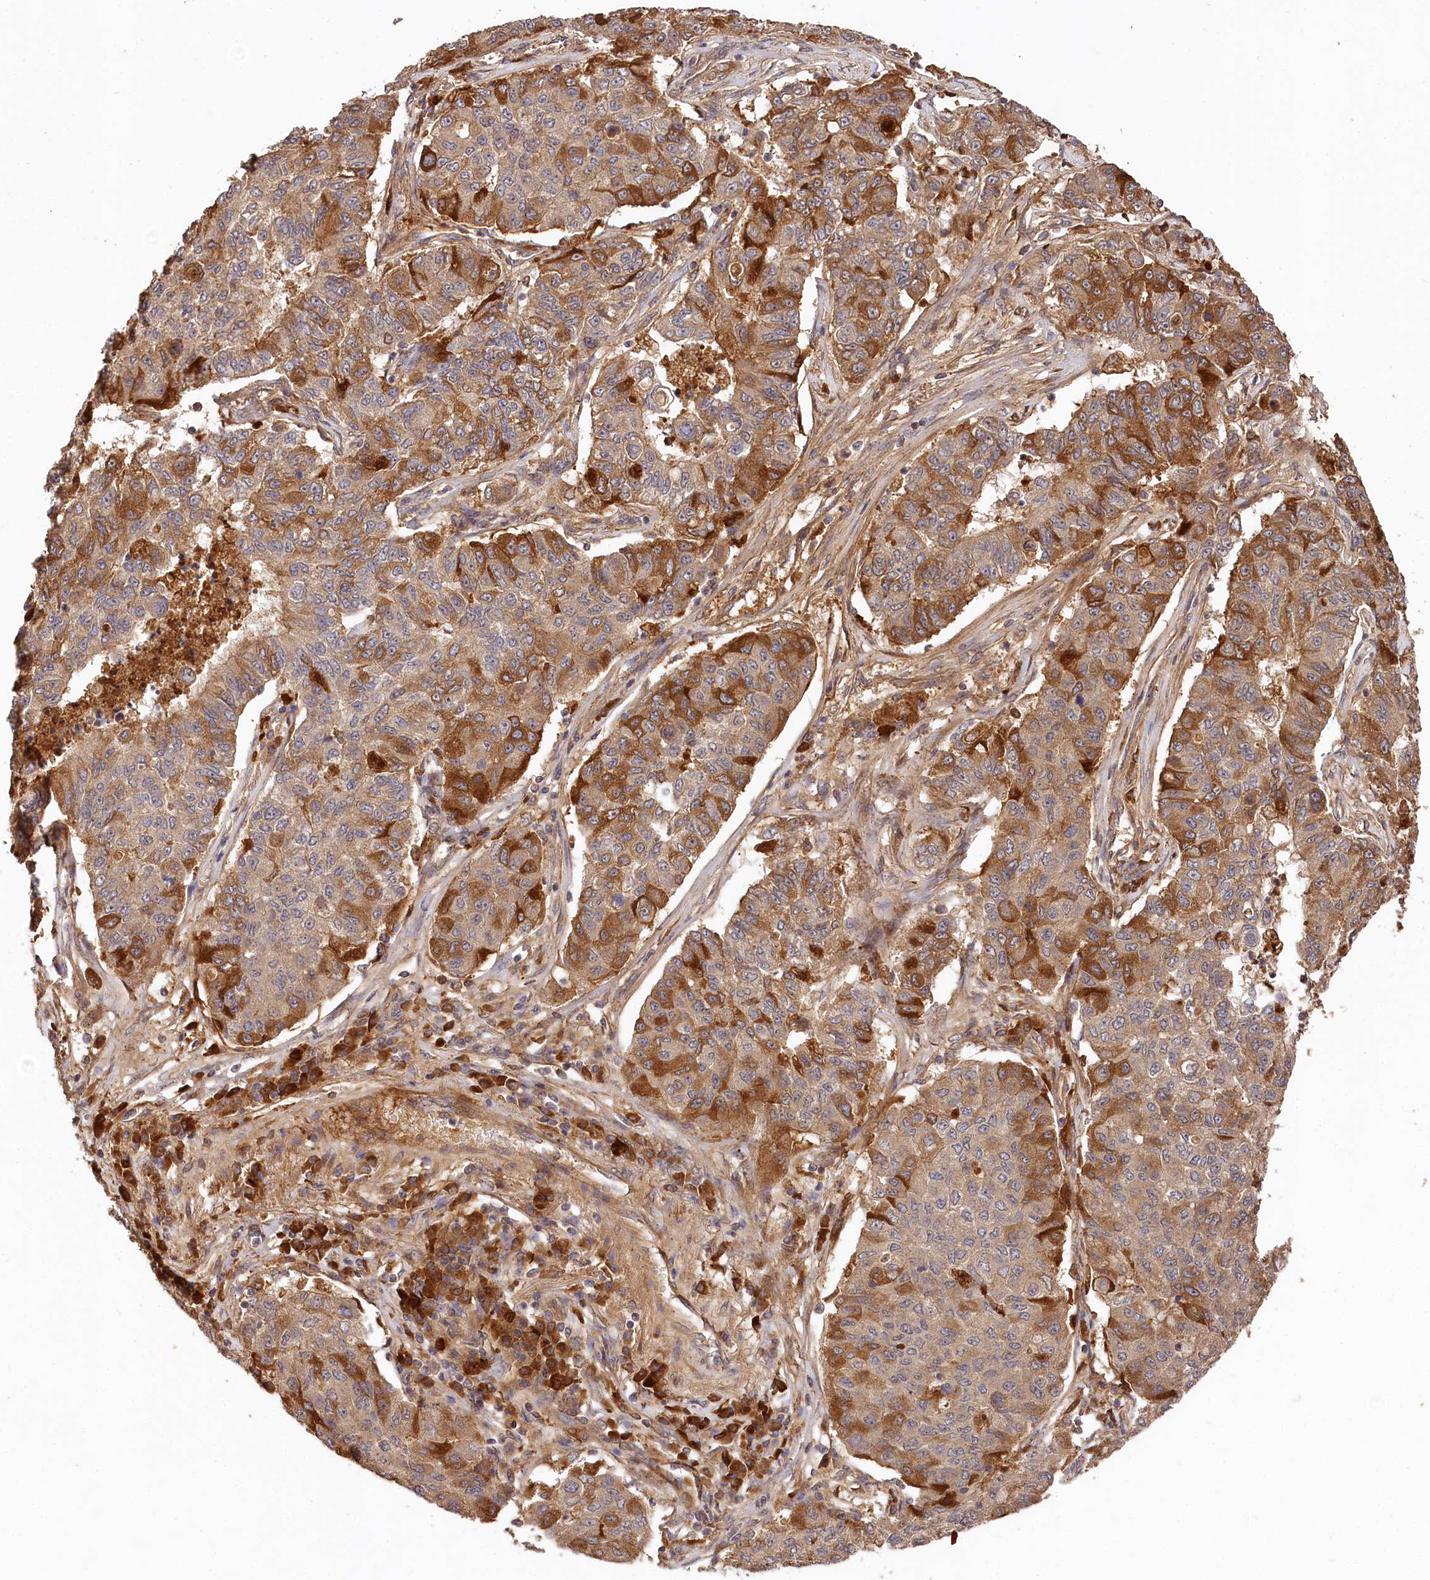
{"staining": {"intensity": "moderate", "quantity": ">75%", "location": "cytoplasmic/membranous"}, "tissue": "lung cancer", "cell_type": "Tumor cells", "image_type": "cancer", "snomed": [{"axis": "morphology", "description": "Squamous cell carcinoma, NOS"}, {"axis": "topography", "description": "Lung"}], "caption": "The immunohistochemical stain shows moderate cytoplasmic/membranous positivity in tumor cells of squamous cell carcinoma (lung) tissue.", "gene": "MCF2L2", "patient": {"sex": "male", "age": 74}}